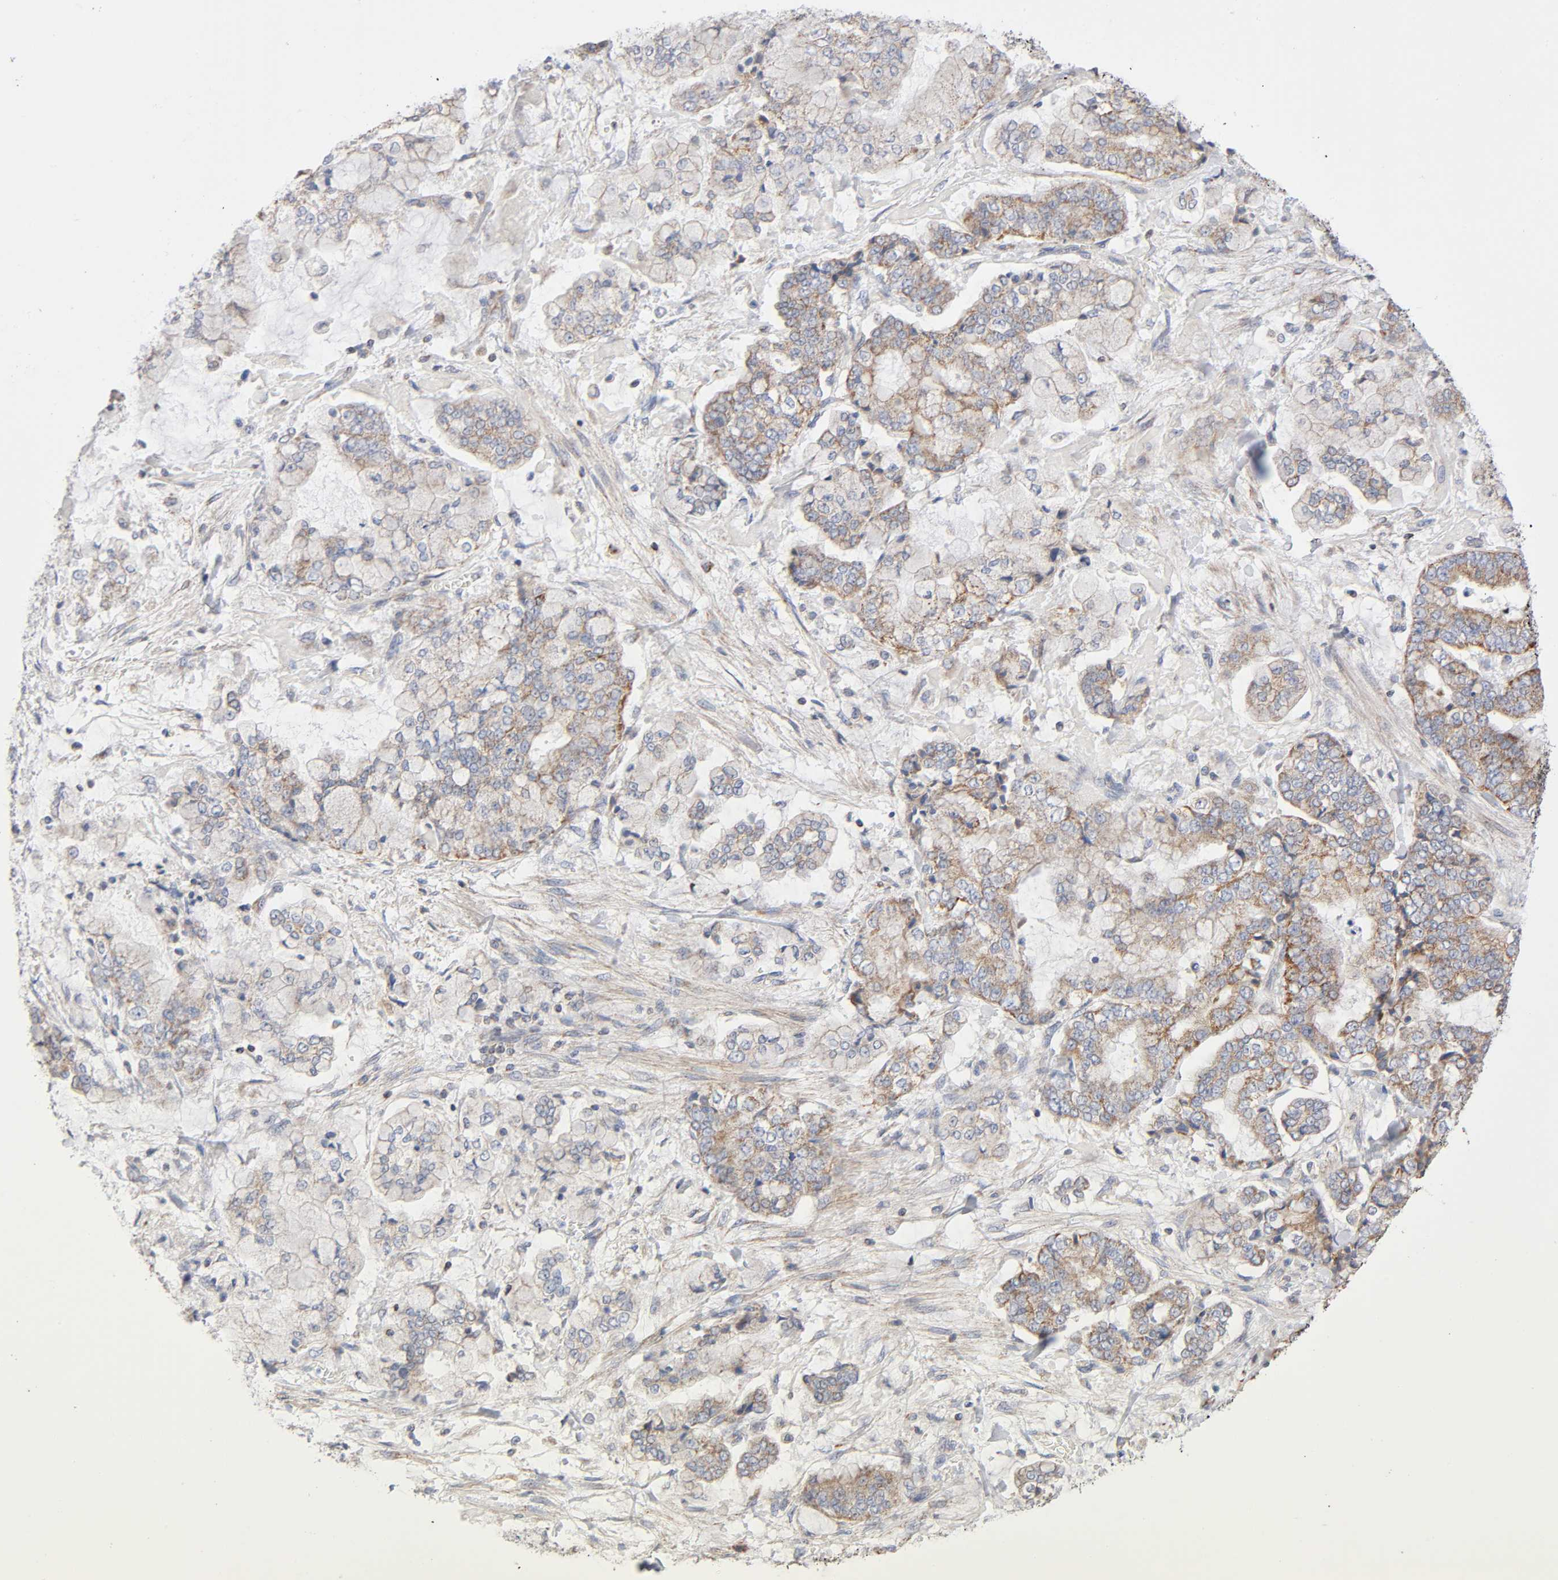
{"staining": {"intensity": "moderate", "quantity": ">75%", "location": "cytoplasmic/membranous"}, "tissue": "stomach cancer", "cell_type": "Tumor cells", "image_type": "cancer", "snomed": [{"axis": "morphology", "description": "Normal tissue, NOS"}, {"axis": "morphology", "description": "Adenocarcinoma, NOS"}, {"axis": "topography", "description": "Stomach, upper"}, {"axis": "topography", "description": "Stomach"}], "caption": "This image displays stomach cancer (adenocarcinoma) stained with immunohistochemistry (IHC) to label a protein in brown. The cytoplasmic/membranous of tumor cells show moderate positivity for the protein. Nuclei are counter-stained blue.", "gene": "SYT16", "patient": {"sex": "male", "age": 76}}